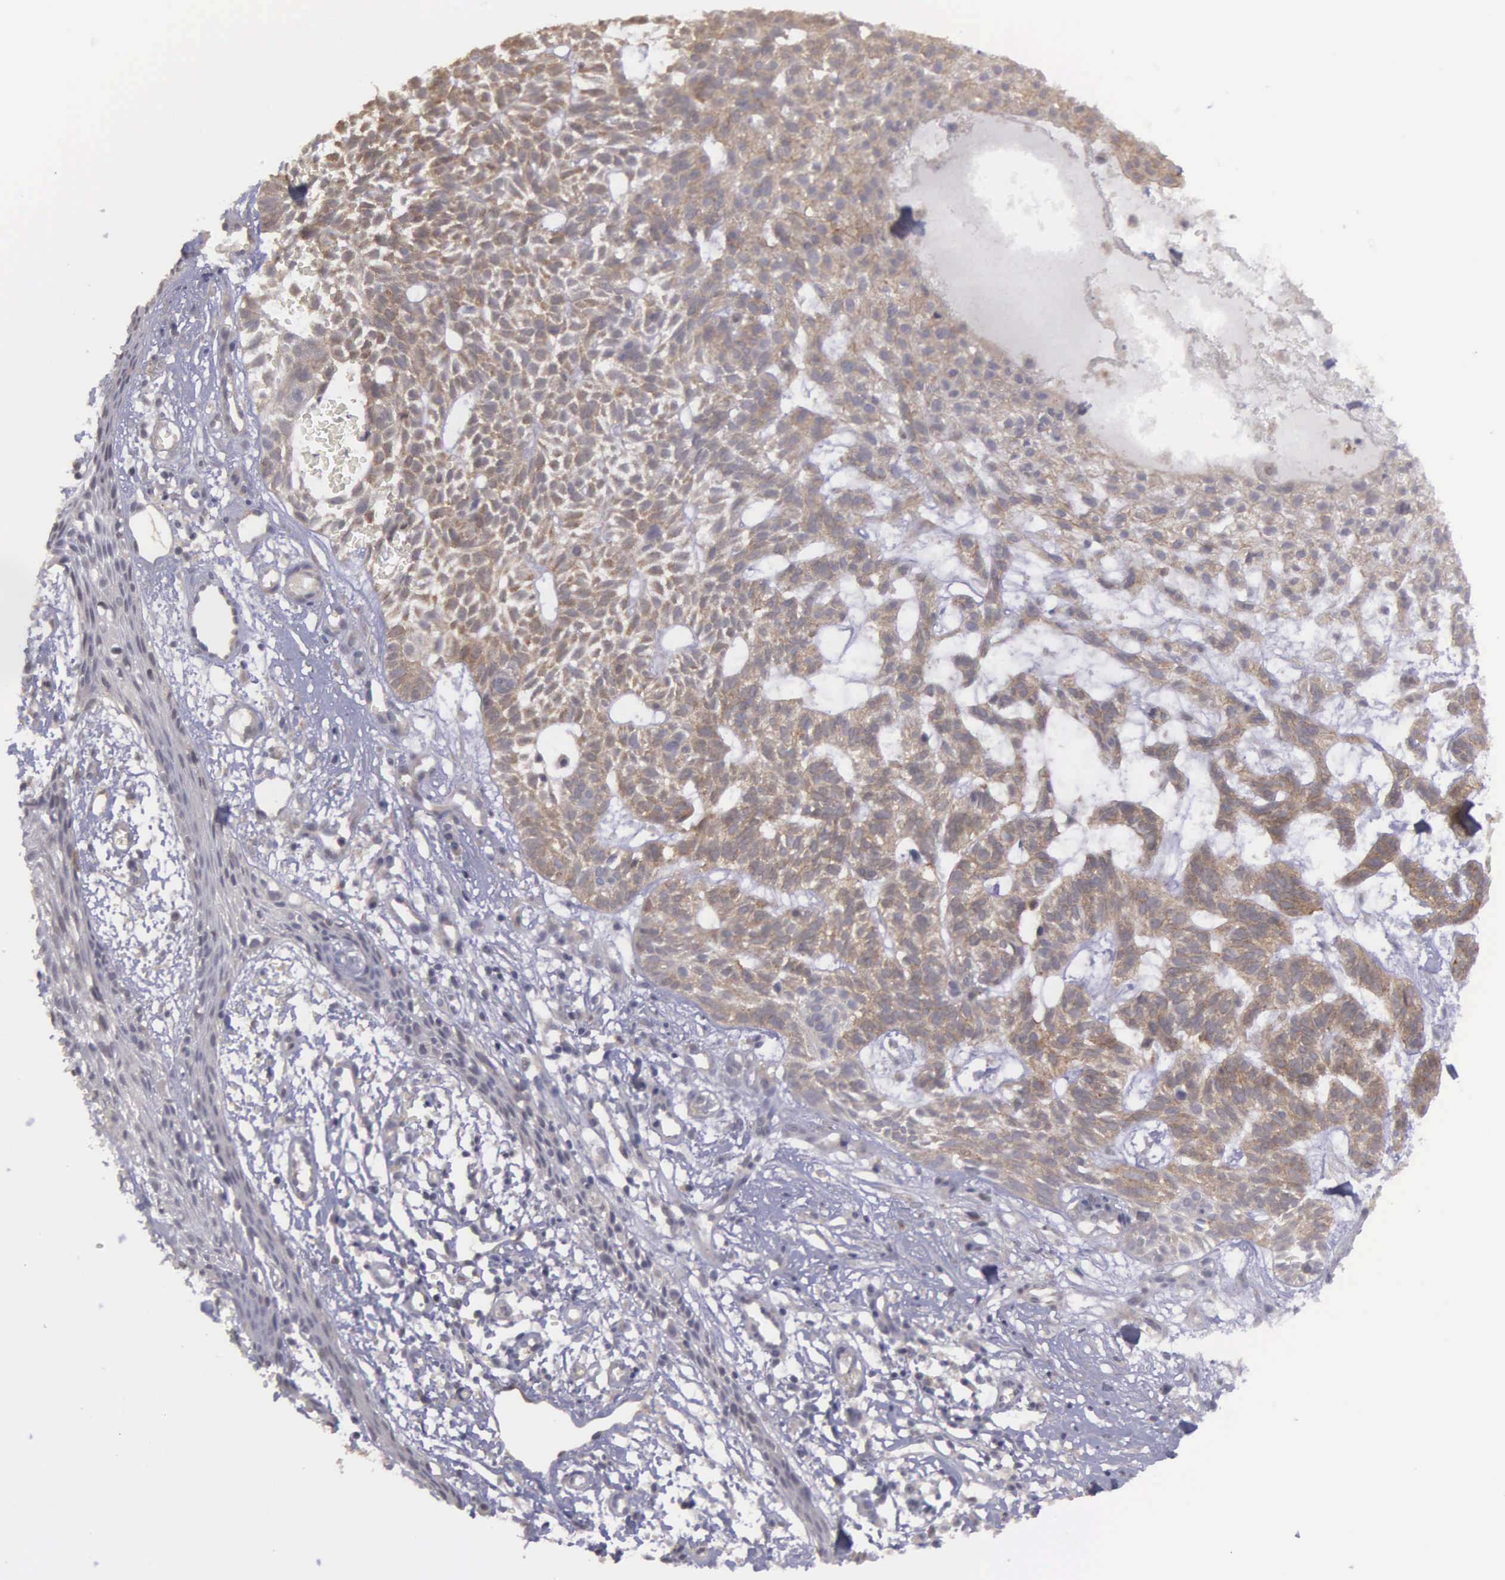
{"staining": {"intensity": "moderate", "quantity": ">75%", "location": "cytoplasmic/membranous"}, "tissue": "skin cancer", "cell_type": "Tumor cells", "image_type": "cancer", "snomed": [{"axis": "morphology", "description": "Basal cell carcinoma"}, {"axis": "topography", "description": "Skin"}], "caption": "A brown stain labels moderate cytoplasmic/membranous staining of a protein in human skin cancer tumor cells. Immunohistochemistry (ihc) stains the protein in brown and the nuclei are stained blue.", "gene": "RTL10", "patient": {"sex": "male", "age": 75}}